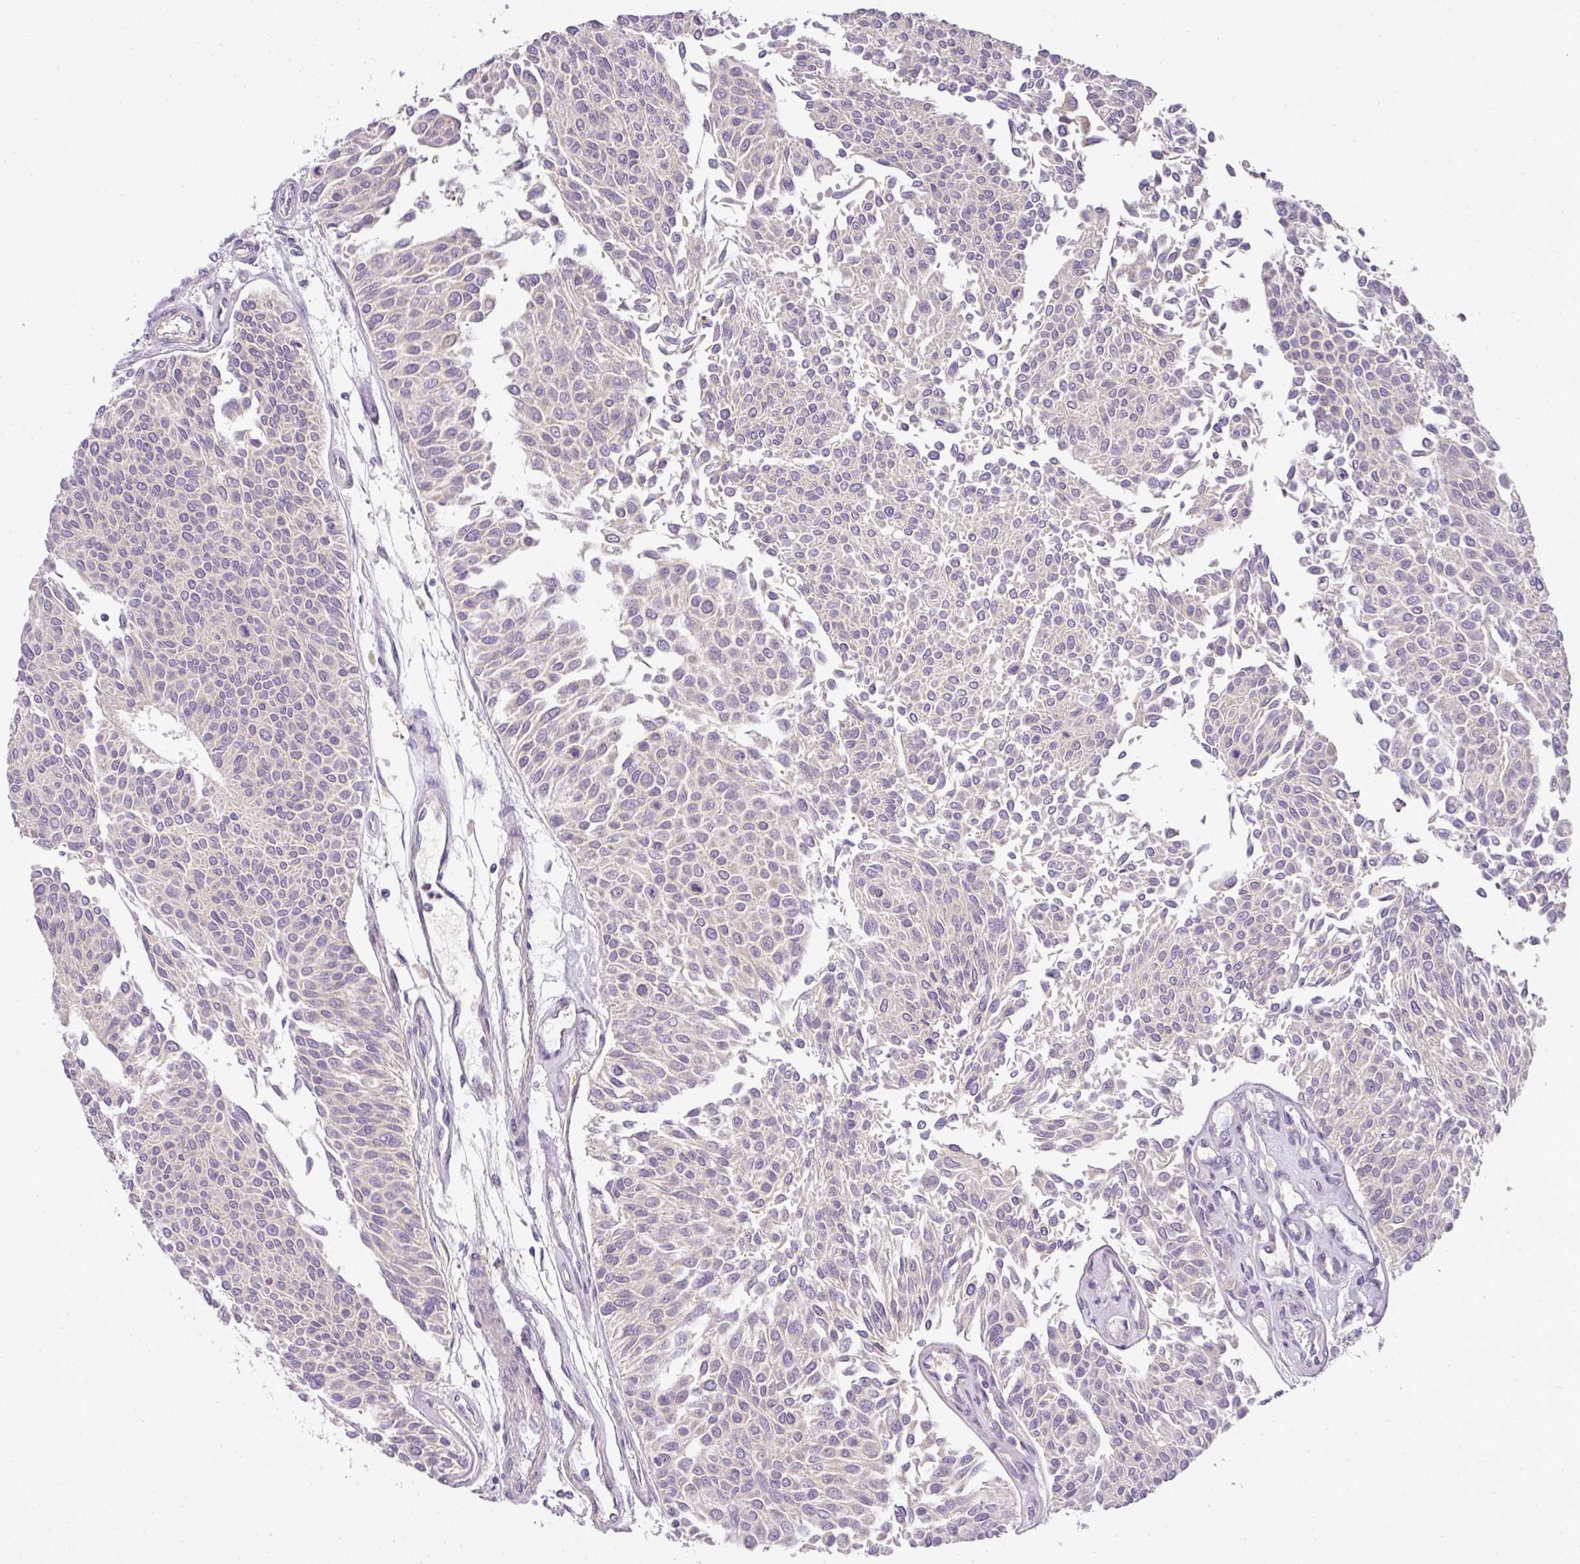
{"staining": {"intensity": "negative", "quantity": "none", "location": "none"}, "tissue": "urothelial cancer", "cell_type": "Tumor cells", "image_type": "cancer", "snomed": [{"axis": "morphology", "description": "Urothelial carcinoma, NOS"}, {"axis": "topography", "description": "Urinary bladder"}], "caption": "Human transitional cell carcinoma stained for a protein using immunohistochemistry (IHC) exhibits no positivity in tumor cells.", "gene": "ADH5", "patient": {"sex": "male", "age": 55}}